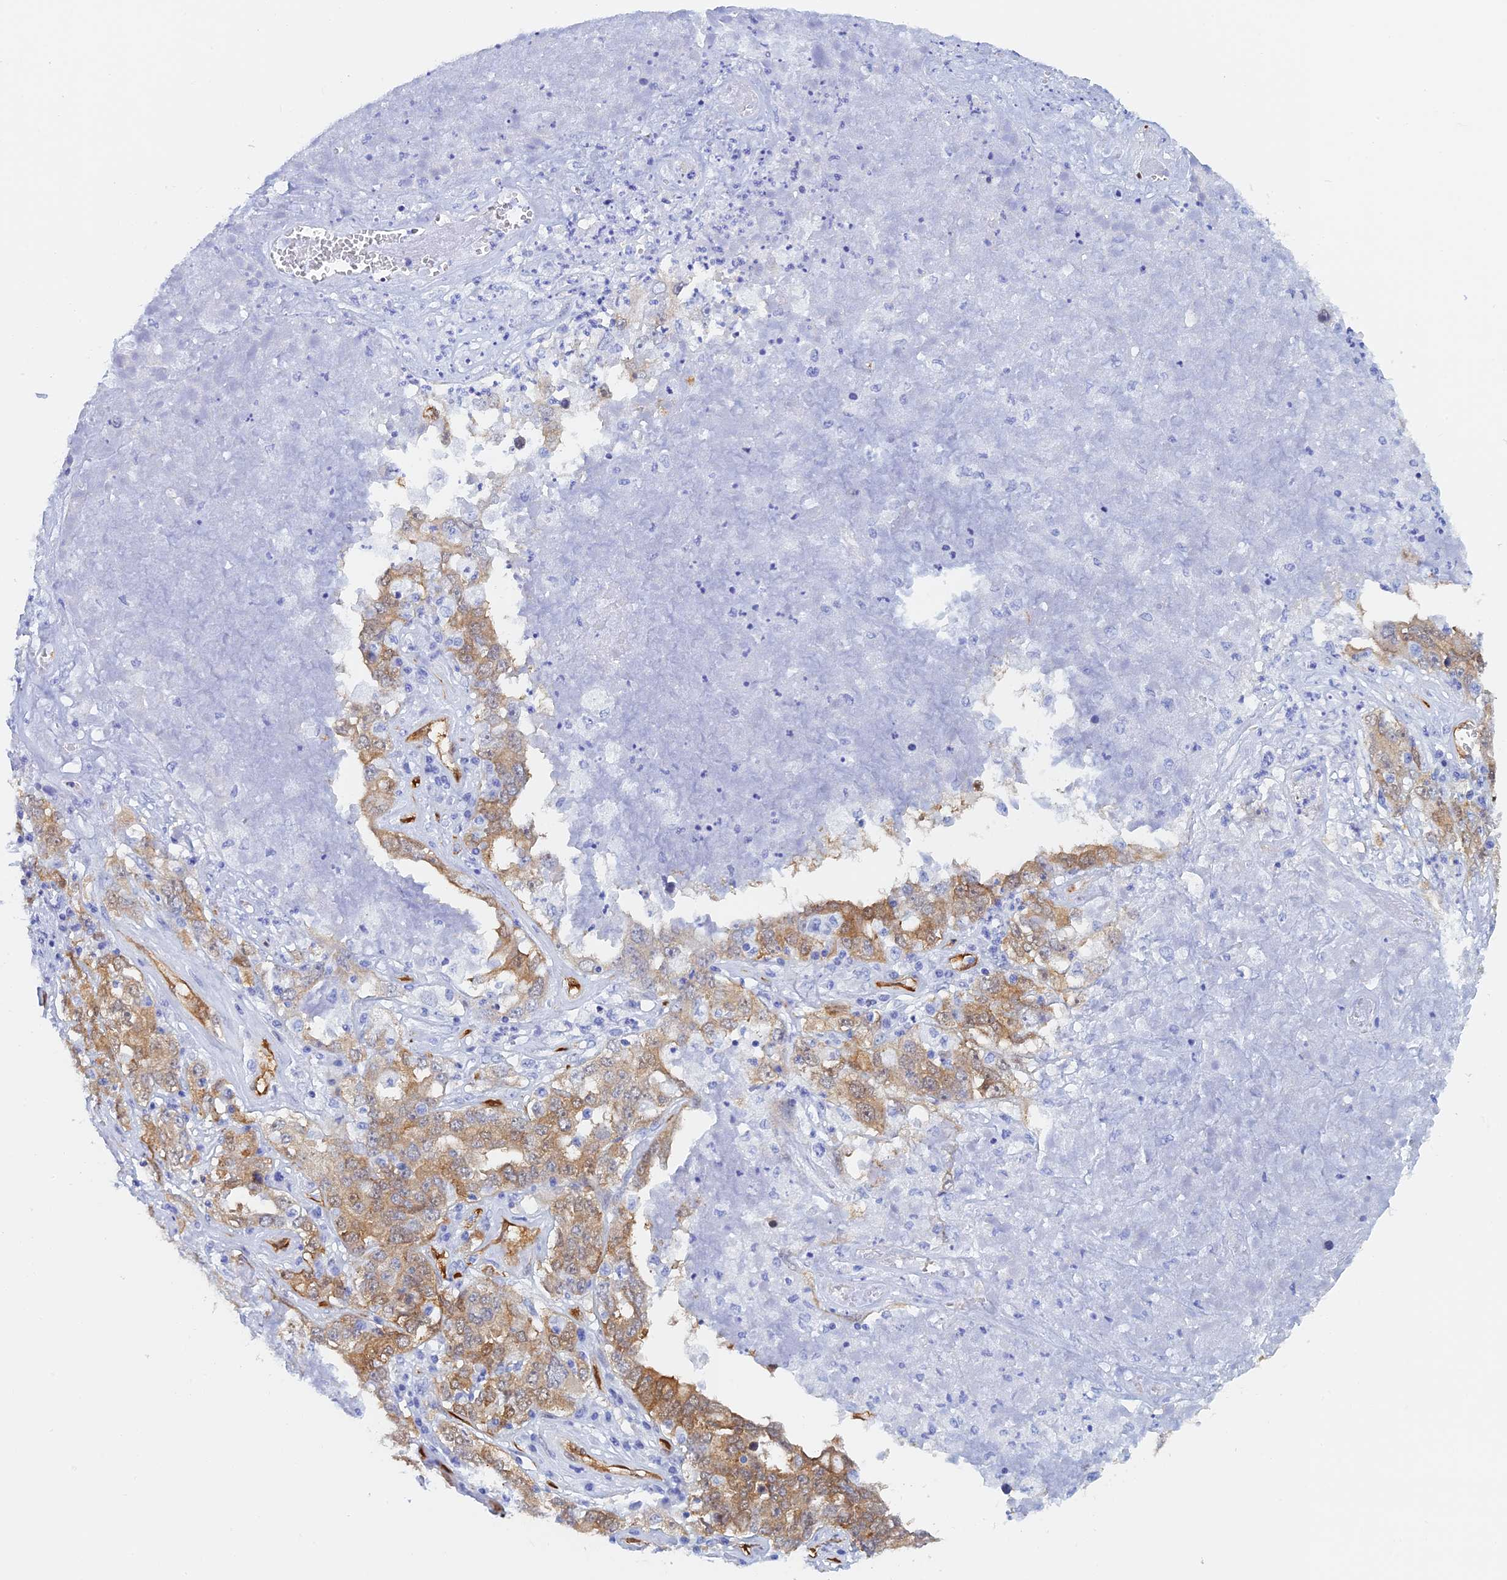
{"staining": {"intensity": "moderate", "quantity": ">75%", "location": "cytoplasmic/membranous"}, "tissue": "ovarian cancer", "cell_type": "Tumor cells", "image_type": "cancer", "snomed": [{"axis": "morphology", "description": "Carcinoma, endometroid"}, {"axis": "topography", "description": "Ovary"}], "caption": "Immunohistochemical staining of ovarian cancer reveals medium levels of moderate cytoplasmic/membranous protein positivity in approximately >75% of tumor cells.", "gene": "CRIP2", "patient": {"sex": "female", "age": 62}}